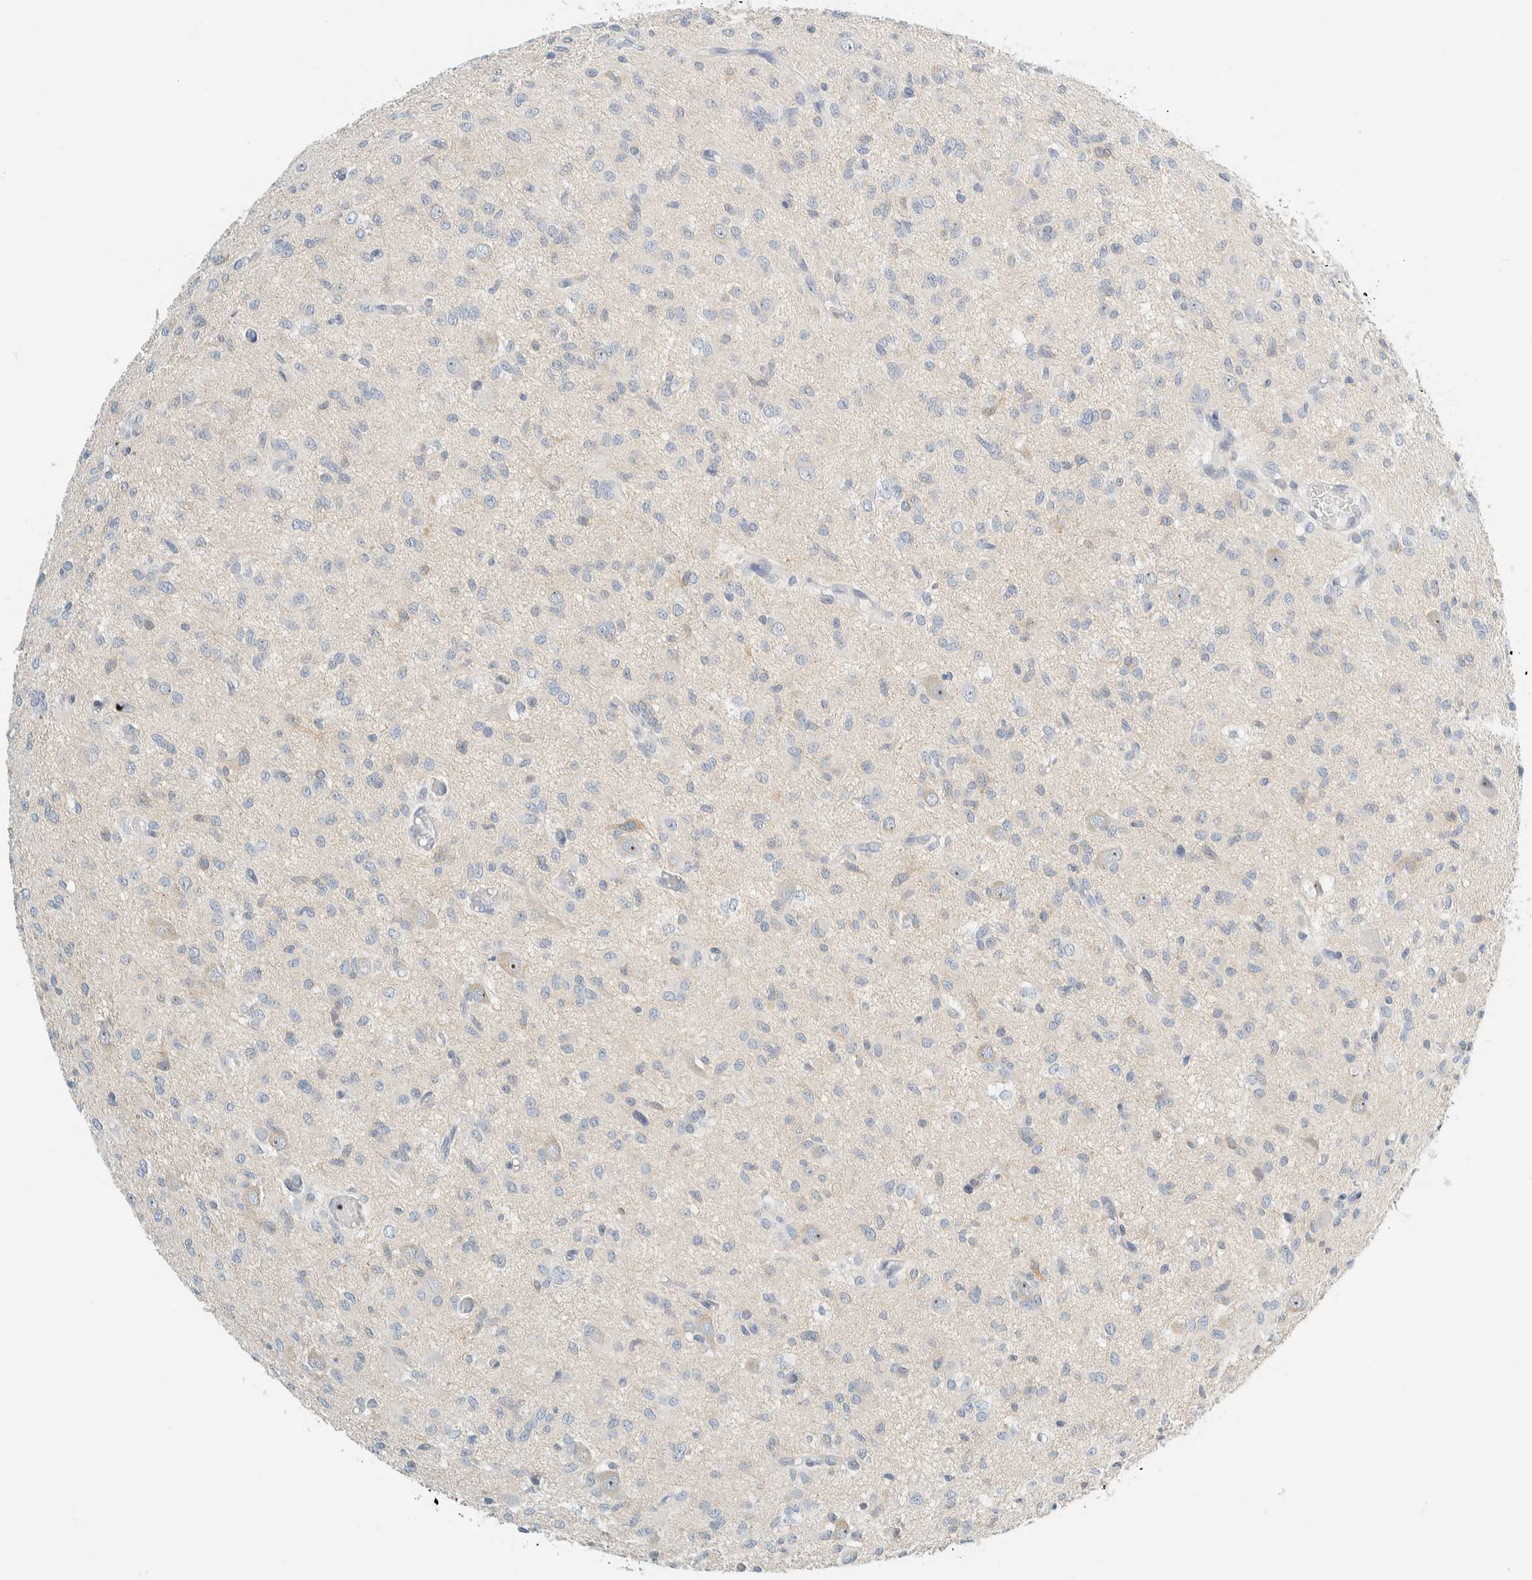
{"staining": {"intensity": "negative", "quantity": "none", "location": "none"}, "tissue": "glioma", "cell_type": "Tumor cells", "image_type": "cancer", "snomed": [{"axis": "morphology", "description": "Glioma, malignant, High grade"}, {"axis": "topography", "description": "Brain"}], "caption": "DAB immunohistochemical staining of human glioma shows no significant staining in tumor cells.", "gene": "NDE1", "patient": {"sex": "female", "age": 59}}